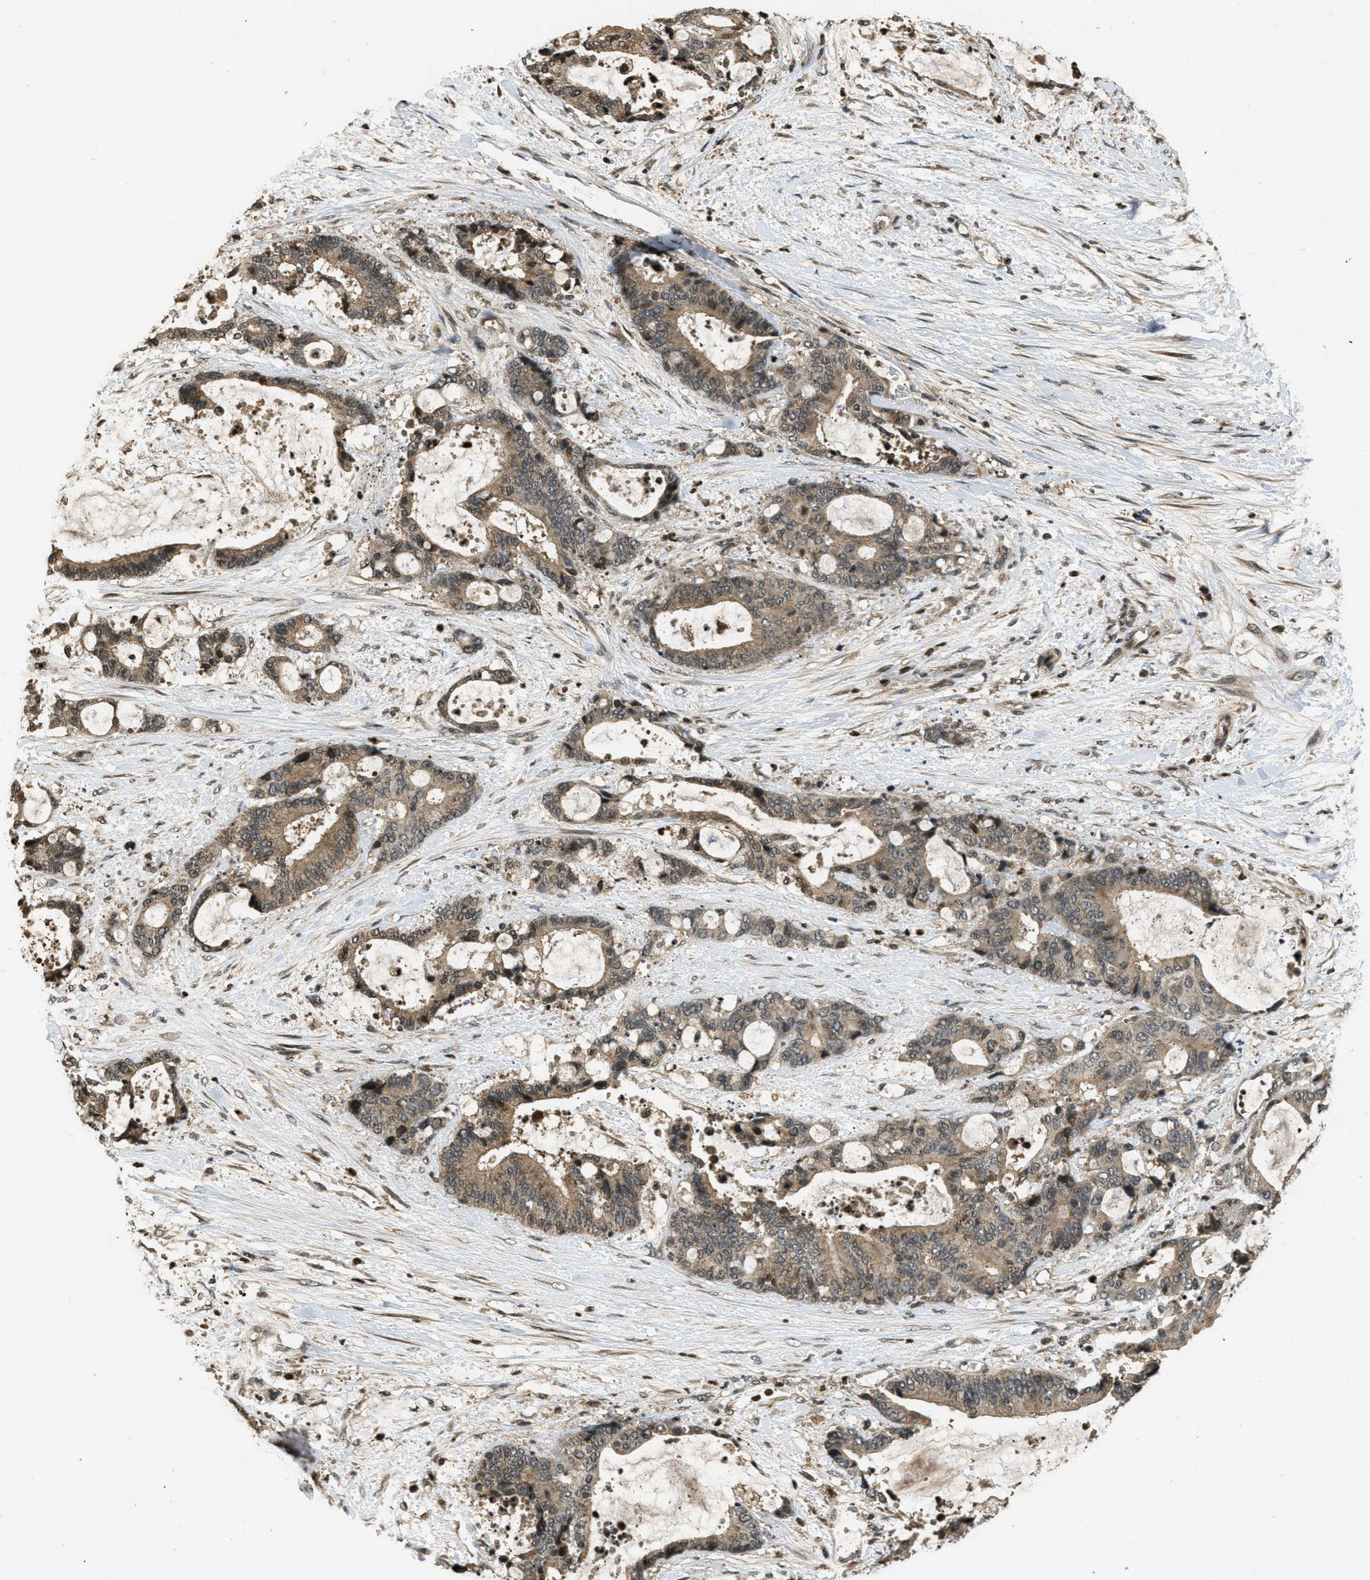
{"staining": {"intensity": "moderate", "quantity": ">75%", "location": "cytoplasmic/membranous"}, "tissue": "liver cancer", "cell_type": "Tumor cells", "image_type": "cancer", "snomed": [{"axis": "morphology", "description": "Normal tissue, NOS"}, {"axis": "morphology", "description": "Cholangiocarcinoma"}, {"axis": "topography", "description": "Liver"}, {"axis": "topography", "description": "Peripheral nerve tissue"}], "caption": "Immunohistochemistry staining of cholangiocarcinoma (liver), which reveals medium levels of moderate cytoplasmic/membranous staining in approximately >75% of tumor cells indicating moderate cytoplasmic/membranous protein positivity. The staining was performed using DAB (brown) for protein detection and nuclei were counterstained in hematoxylin (blue).", "gene": "ATG7", "patient": {"sex": "female", "age": 73}}